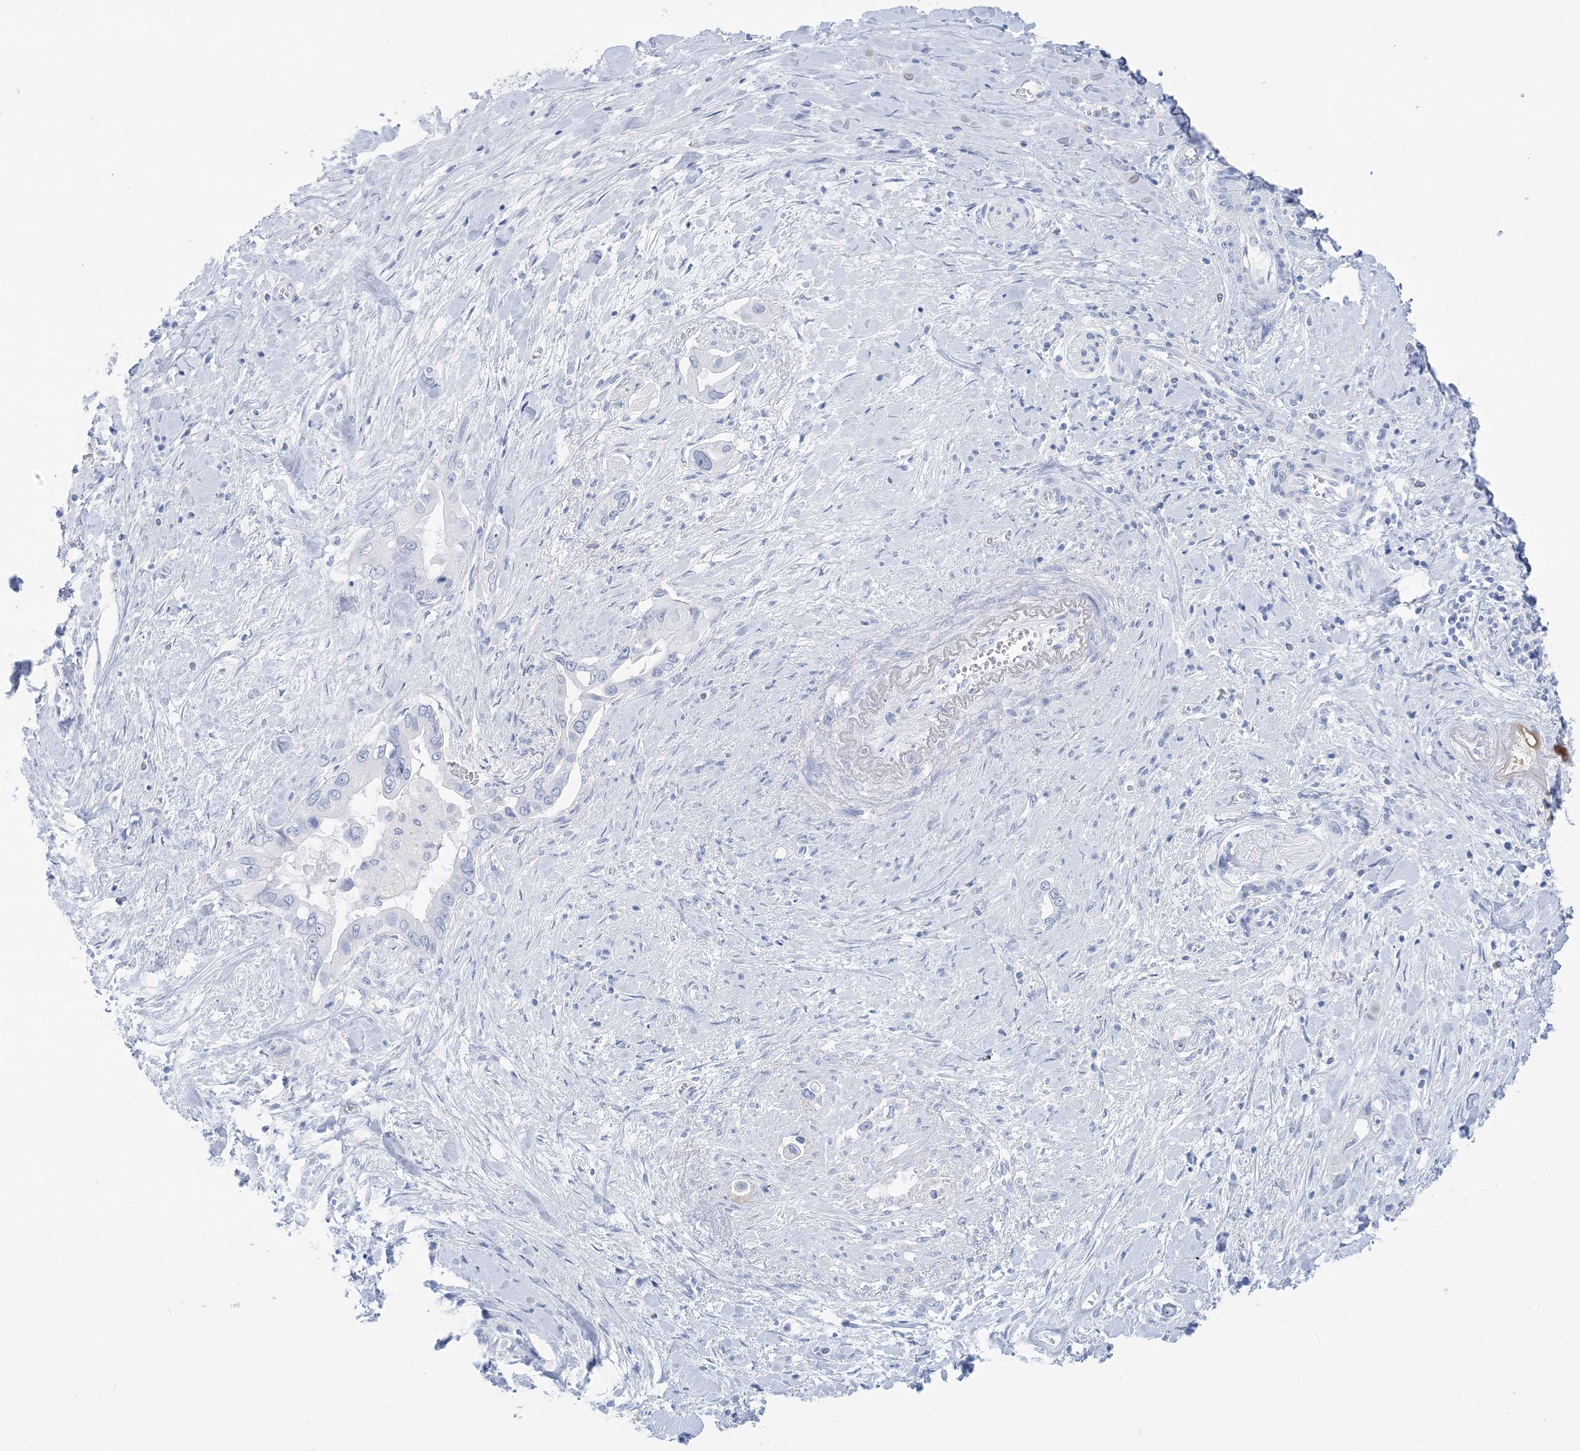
{"staining": {"intensity": "negative", "quantity": "none", "location": "none"}, "tissue": "pancreatic cancer", "cell_type": "Tumor cells", "image_type": "cancer", "snomed": [{"axis": "morphology", "description": "Inflammation, NOS"}, {"axis": "morphology", "description": "Adenocarcinoma, NOS"}, {"axis": "topography", "description": "Pancreas"}], "caption": "Immunohistochemistry micrograph of neoplastic tissue: pancreatic adenocarcinoma stained with DAB (3,3'-diaminobenzidine) displays no significant protein expression in tumor cells. (Brightfield microscopy of DAB immunohistochemistry at high magnification).", "gene": "SH3YL1", "patient": {"sex": "female", "age": 56}}